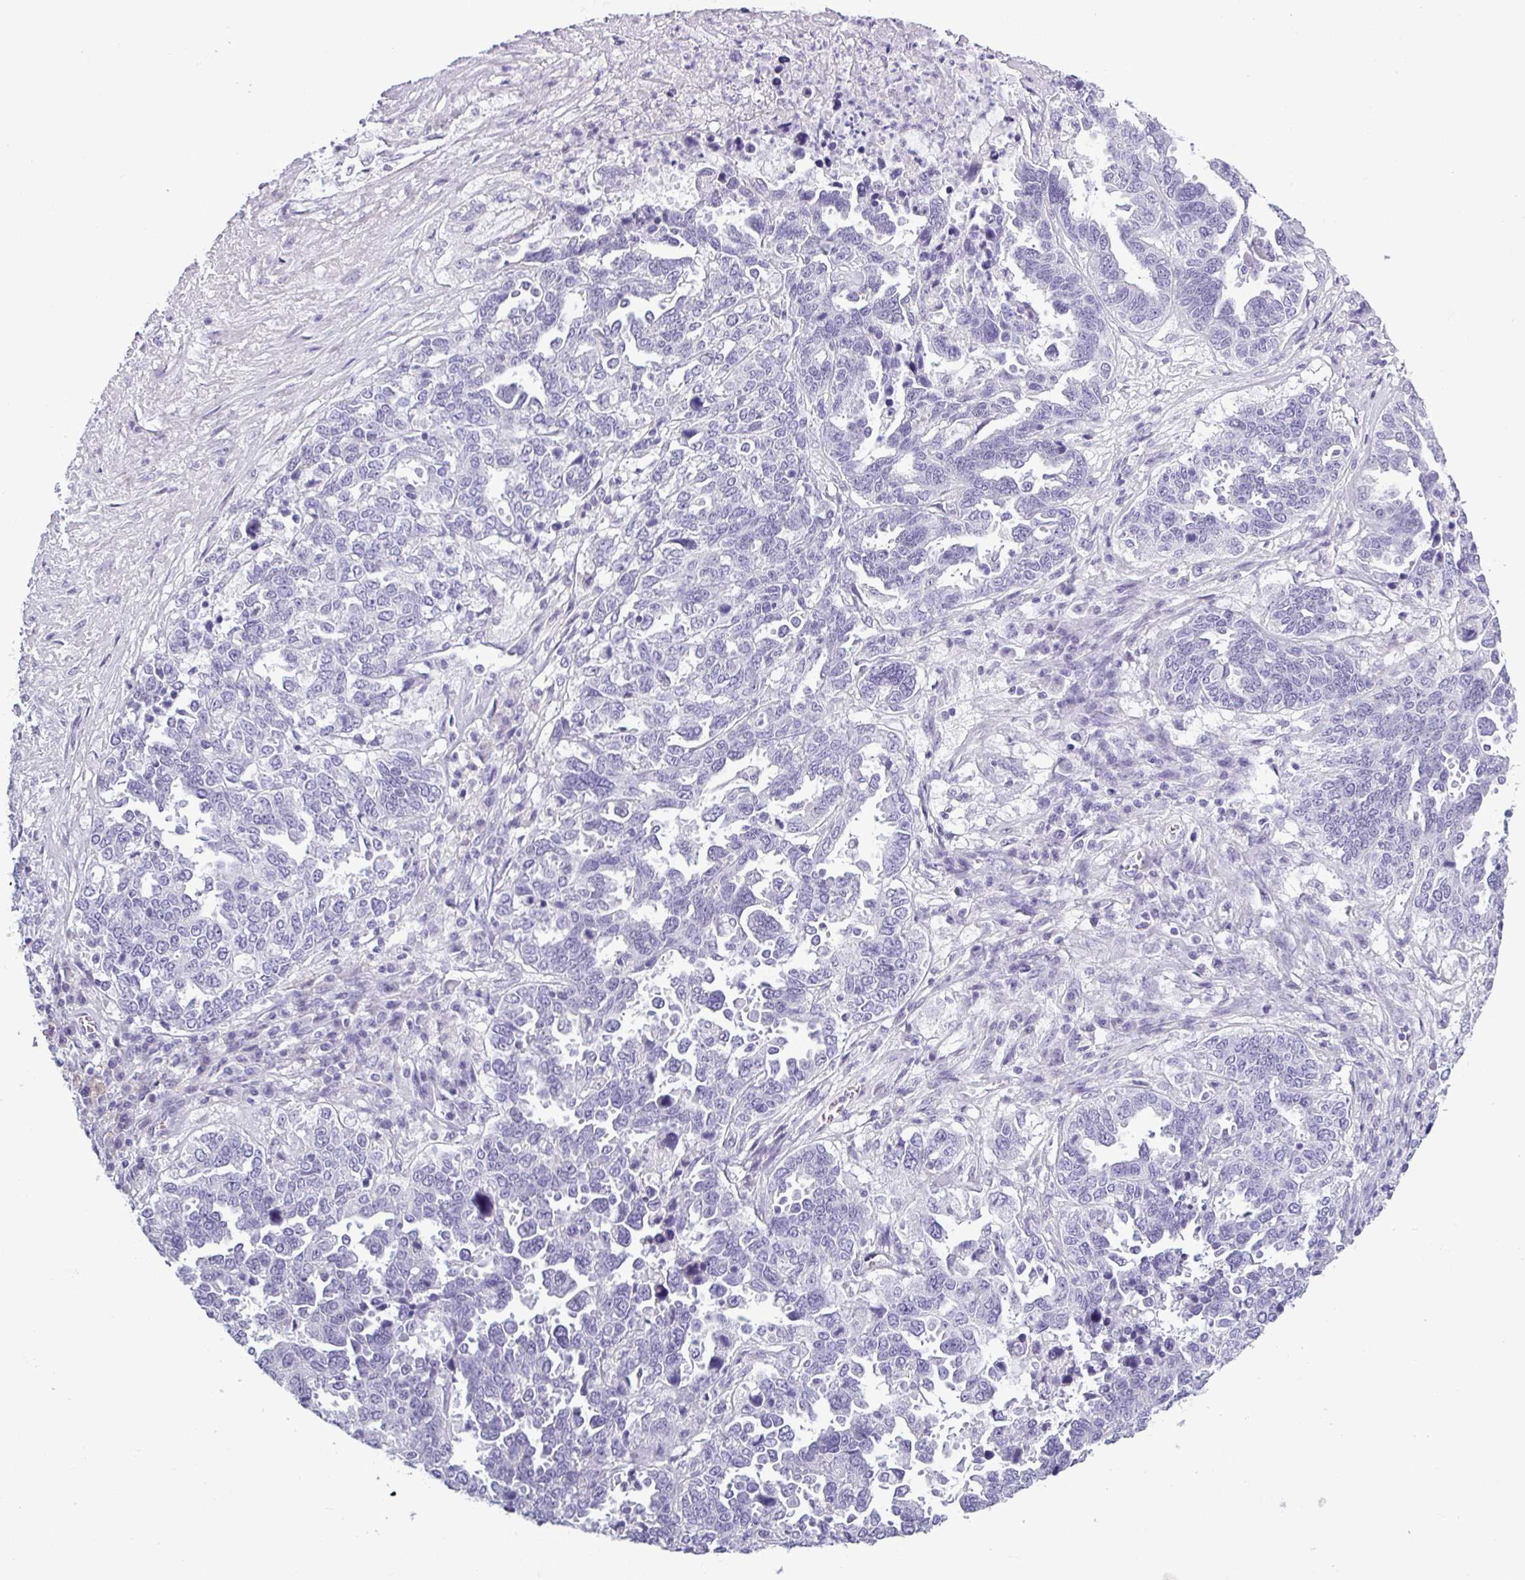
{"staining": {"intensity": "negative", "quantity": "none", "location": "none"}, "tissue": "ovarian cancer", "cell_type": "Tumor cells", "image_type": "cancer", "snomed": [{"axis": "morphology", "description": "Carcinoma, endometroid"}, {"axis": "topography", "description": "Ovary"}], "caption": "This is a micrograph of IHC staining of ovarian cancer (endometroid carcinoma), which shows no positivity in tumor cells.", "gene": "SRGAP1", "patient": {"sex": "female", "age": 62}}